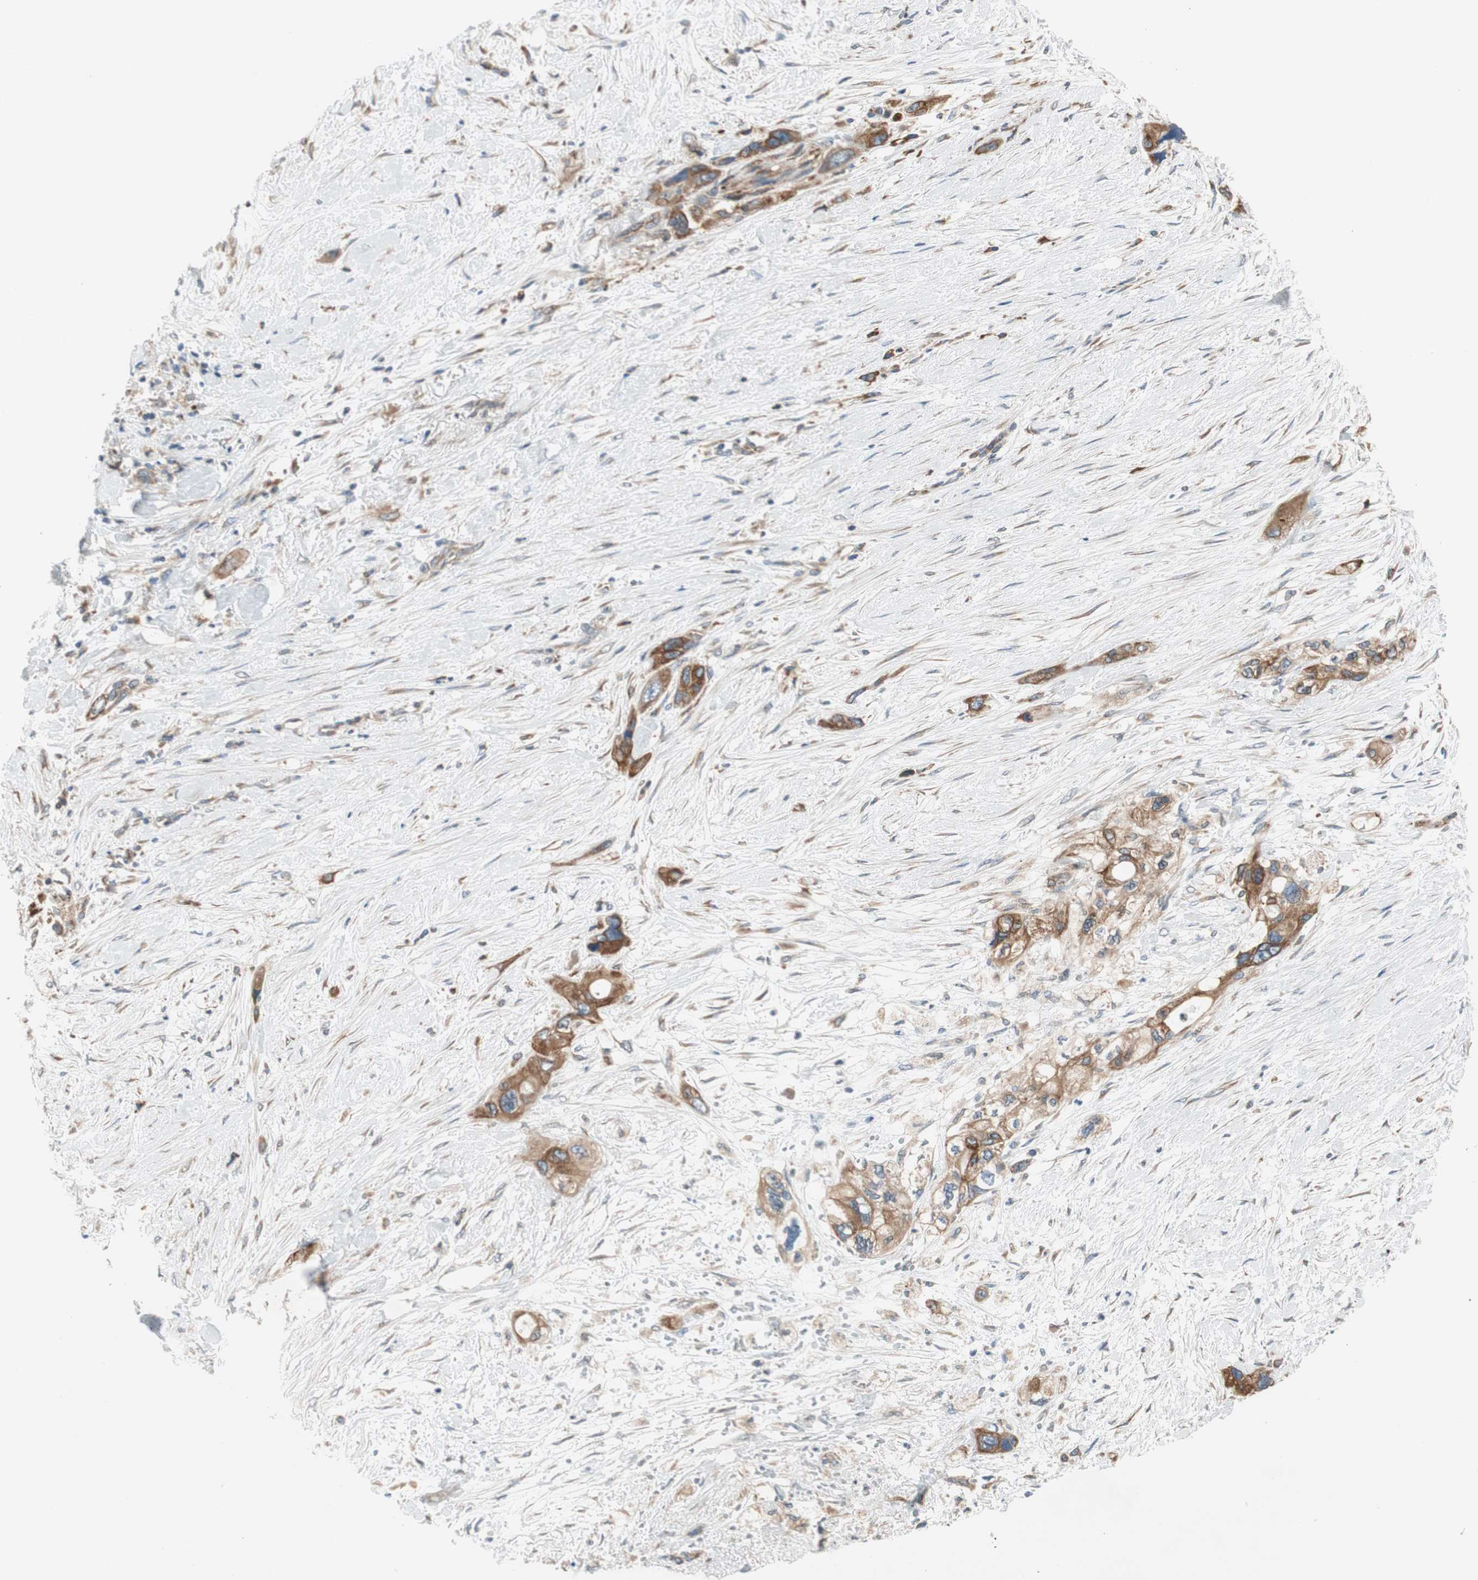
{"staining": {"intensity": "moderate", "quantity": ">75%", "location": "cytoplasmic/membranous"}, "tissue": "pancreatic cancer", "cell_type": "Tumor cells", "image_type": "cancer", "snomed": [{"axis": "morphology", "description": "Adenocarcinoma, NOS"}, {"axis": "topography", "description": "Pancreas"}], "caption": "Pancreatic cancer stained with a protein marker exhibits moderate staining in tumor cells.", "gene": "CLCC1", "patient": {"sex": "male", "age": 46}}